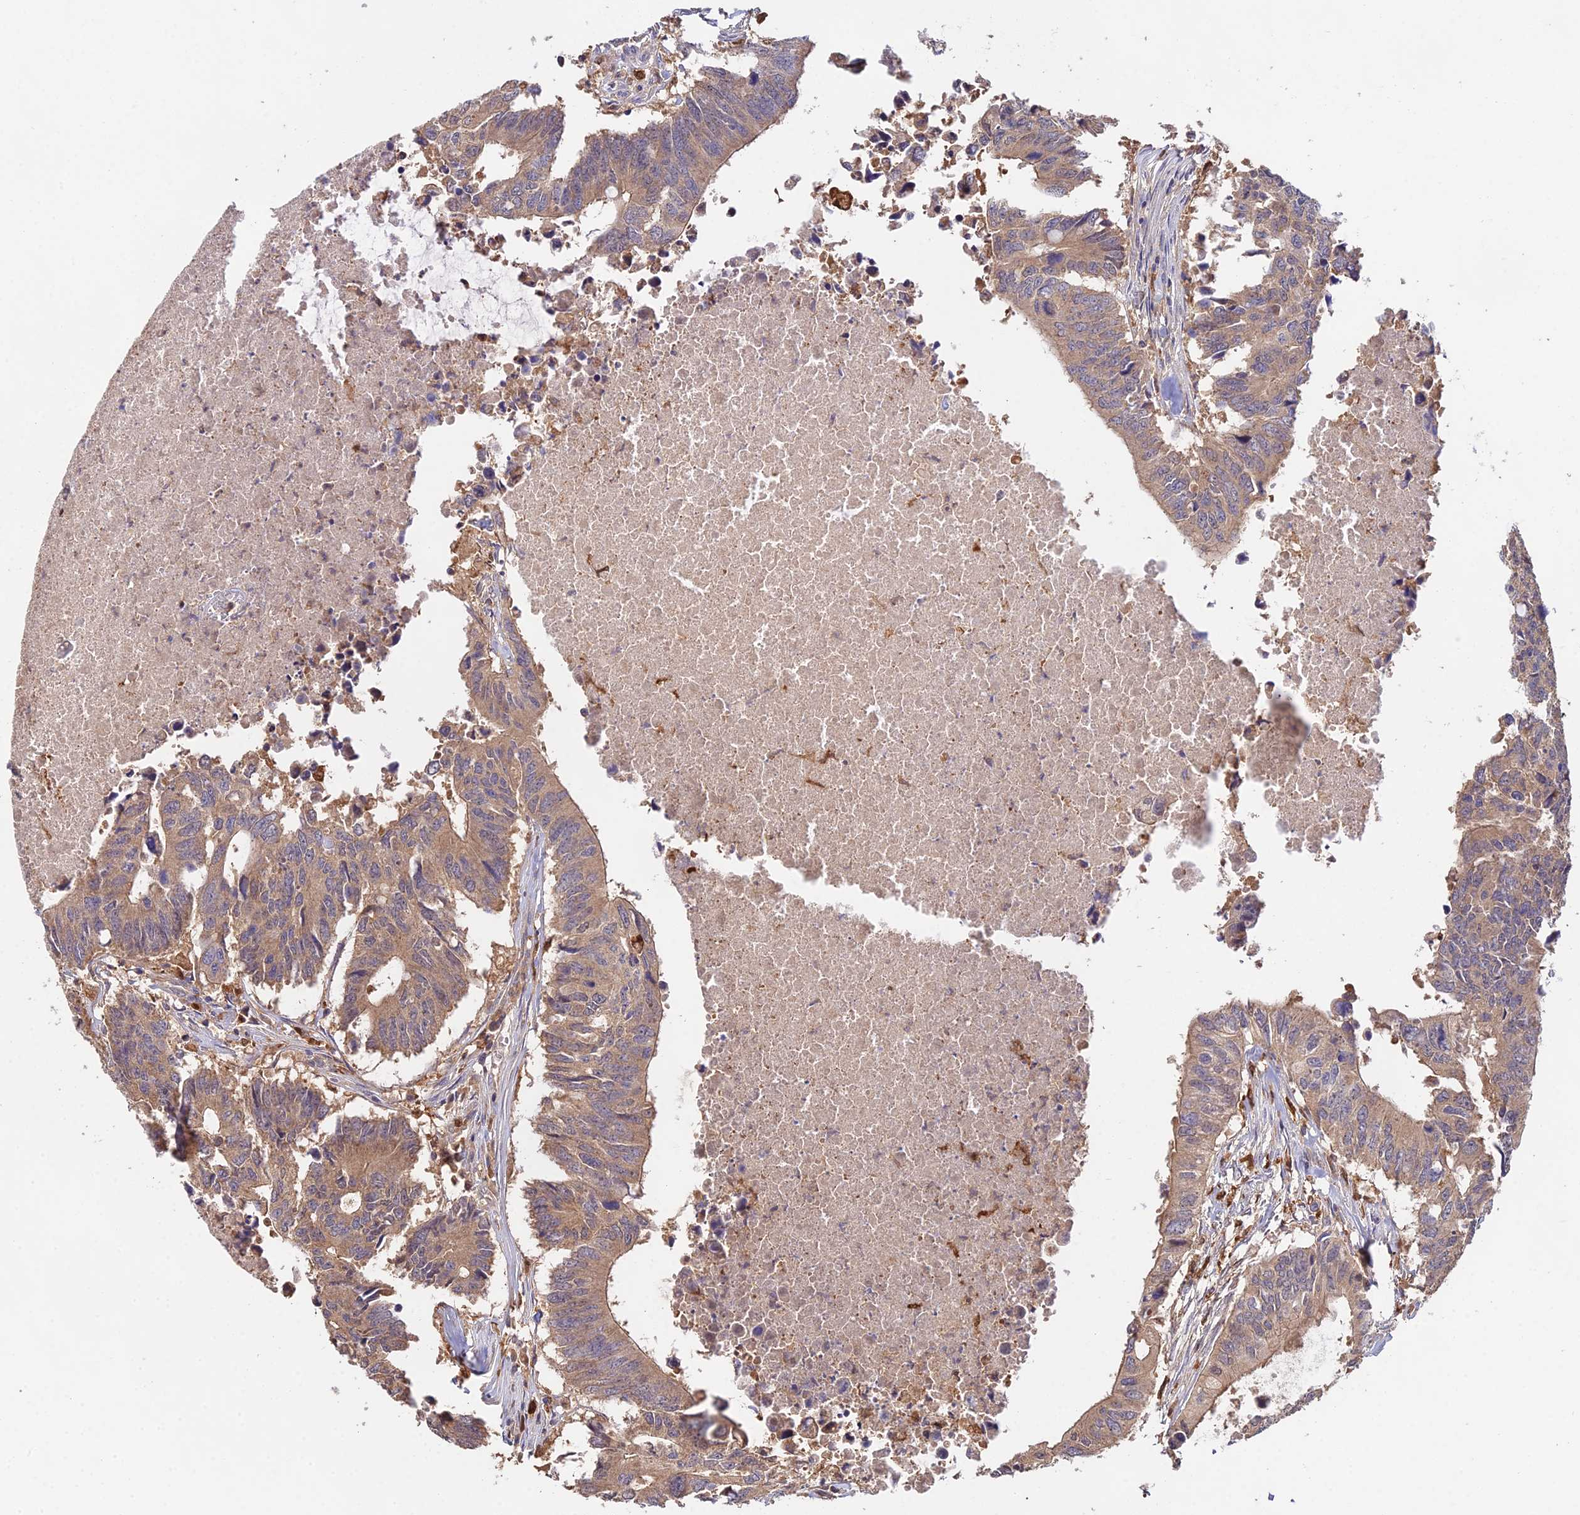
{"staining": {"intensity": "moderate", "quantity": ">75%", "location": "cytoplasmic/membranous"}, "tissue": "colorectal cancer", "cell_type": "Tumor cells", "image_type": "cancer", "snomed": [{"axis": "morphology", "description": "Adenocarcinoma, NOS"}, {"axis": "topography", "description": "Colon"}], "caption": "Colorectal cancer stained with a protein marker displays moderate staining in tumor cells.", "gene": "FBP1", "patient": {"sex": "male", "age": 71}}